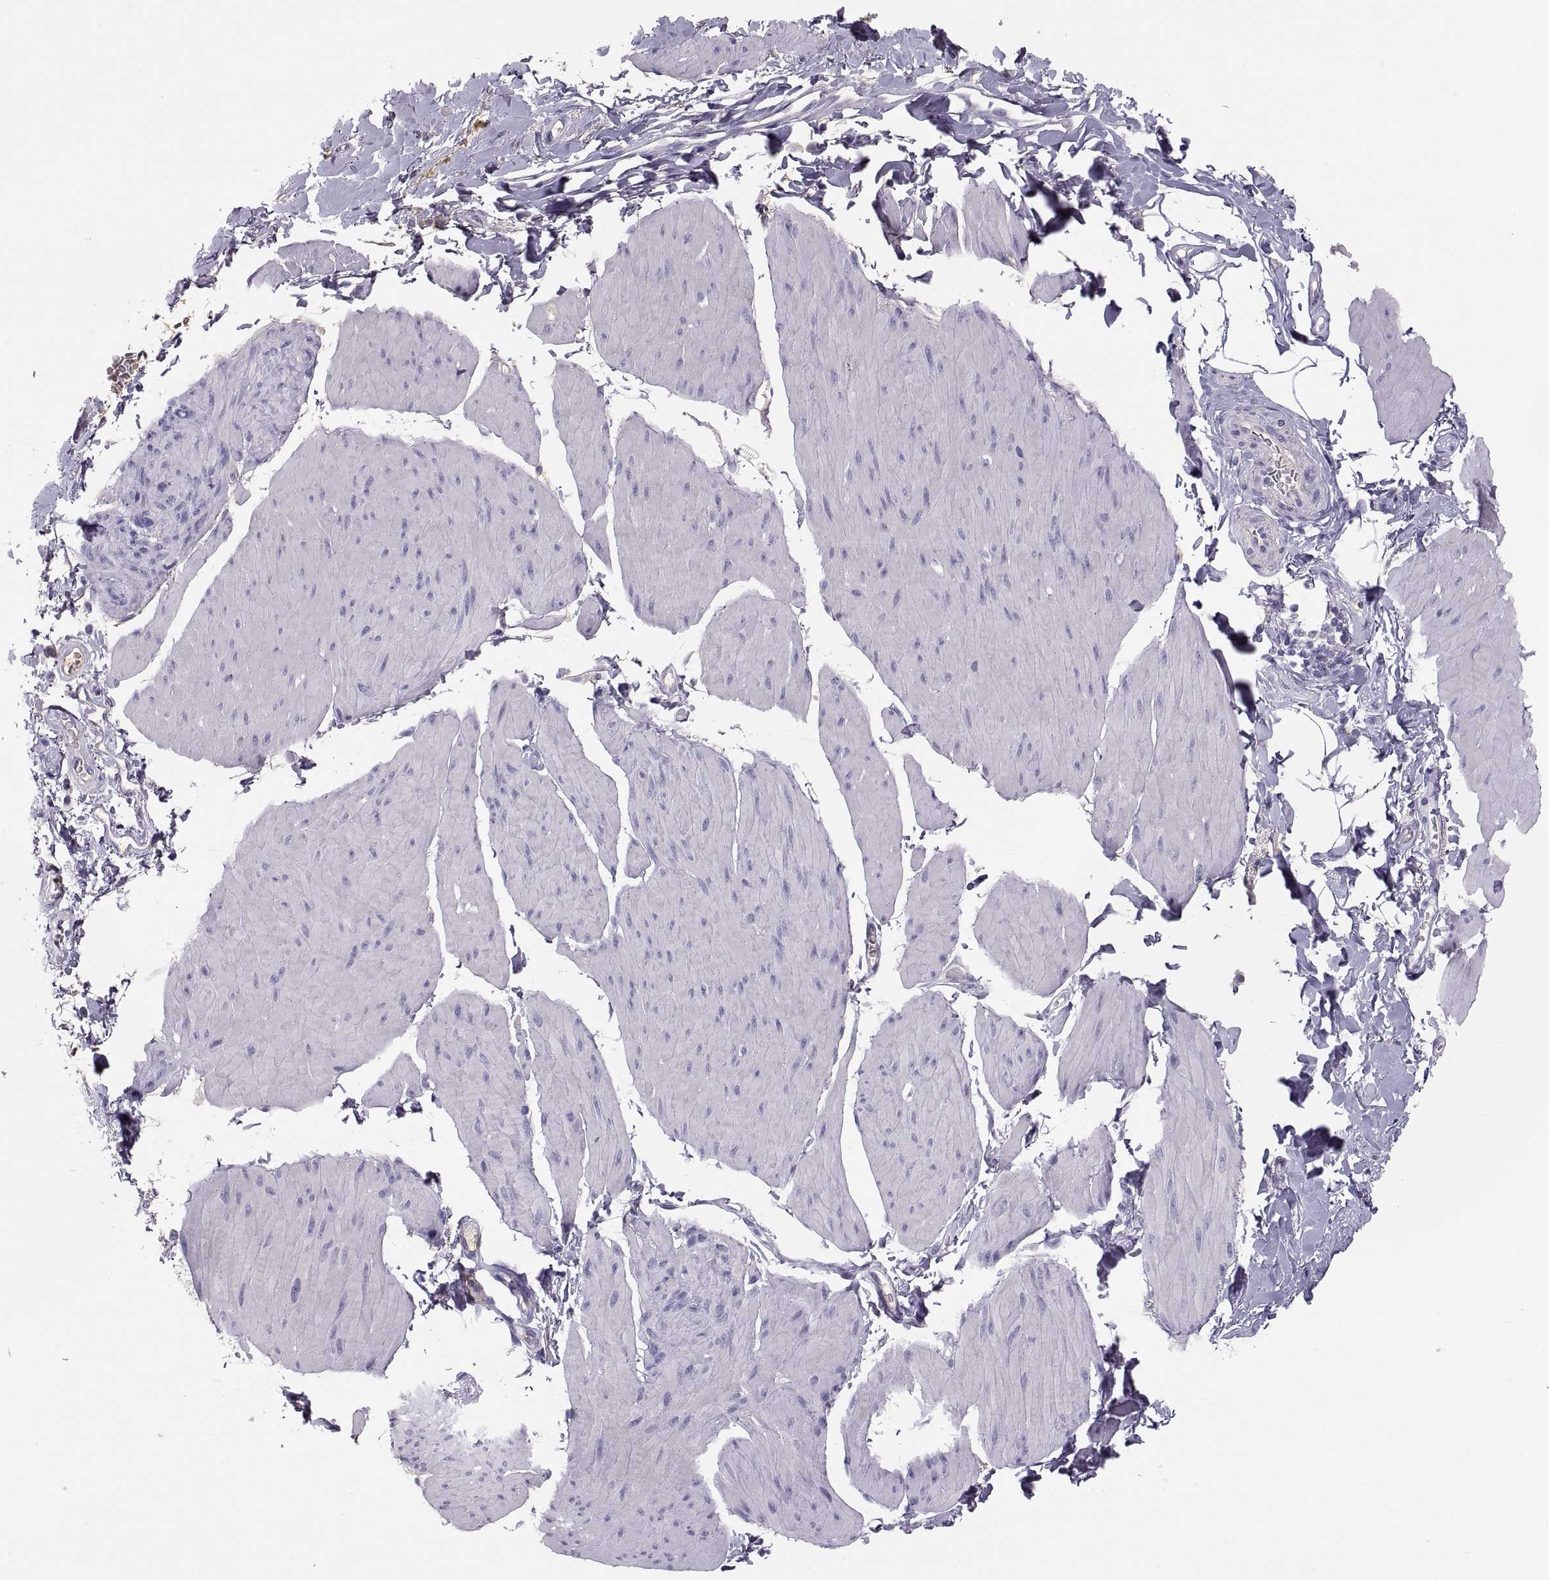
{"staining": {"intensity": "negative", "quantity": "none", "location": "none"}, "tissue": "smooth muscle", "cell_type": "Smooth muscle cells", "image_type": "normal", "snomed": [{"axis": "morphology", "description": "Normal tissue, NOS"}, {"axis": "topography", "description": "Adipose tissue"}, {"axis": "topography", "description": "Smooth muscle"}, {"axis": "topography", "description": "Peripheral nerve tissue"}], "caption": "Immunohistochemistry (IHC) of benign human smooth muscle reveals no positivity in smooth muscle cells. (Stains: DAB immunohistochemistry with hematoxylin counter stain, Microscopy: brightfield microscopy at high magnification).", "gene": "MAGEB2", "patient": {"sex": "male", "age": 83}}